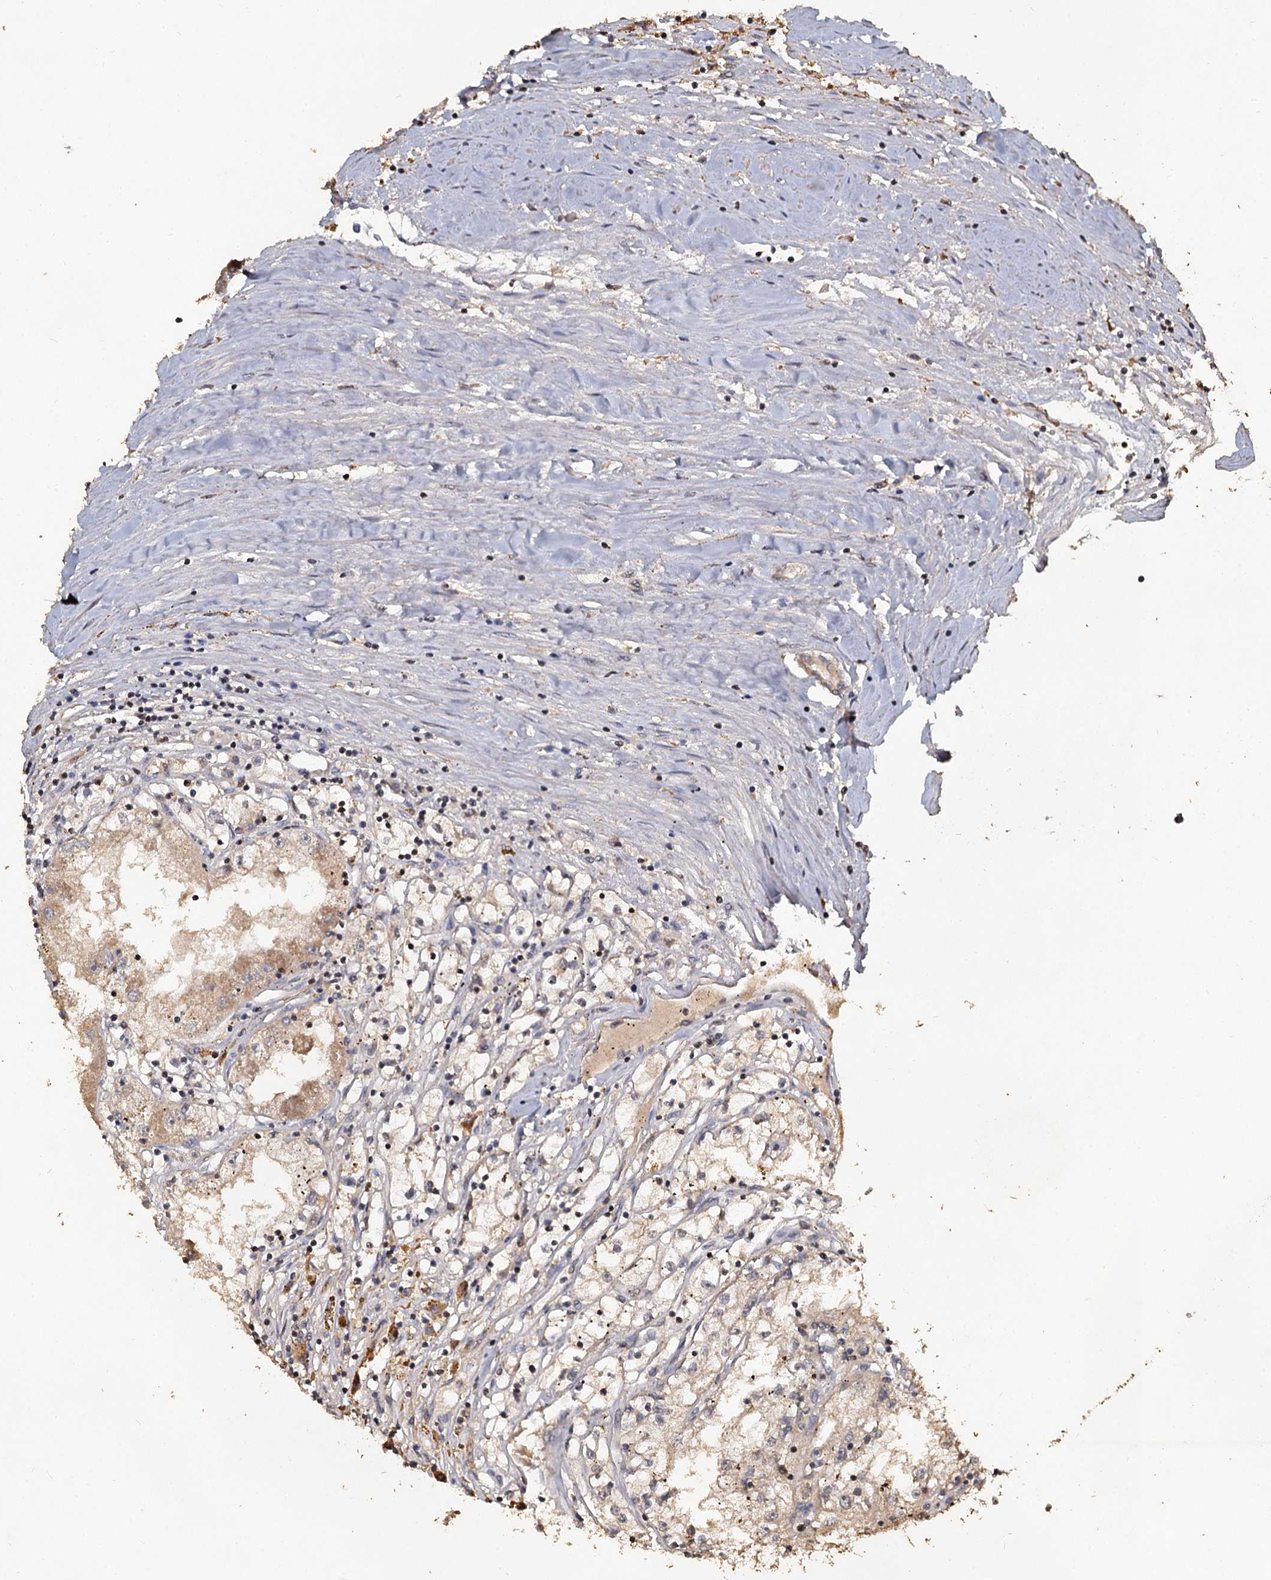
{"staining": {"intensity": "weak", "quantity": "<25%", "location": "cytoplasmic/membranous"}, "tissue": "renal cancer", "cell_type": "Tumor cells", "image_type": "cancer", "snomed": [{"axis": "morphology", "description": "Adenocarcinoma, NOS"}, {"axis": "topography", "description": "Kidney"}], "caption": "Immunohistochemistry micrograph of neoplastic tissue: human renal adenocarcinoma stained with DAB (3,3'-diaminobenzidine) exhibits no significant protein expression in tumor cells.", "gene": "CCDC61", "patient": {"sex": "male", "age": 56}}